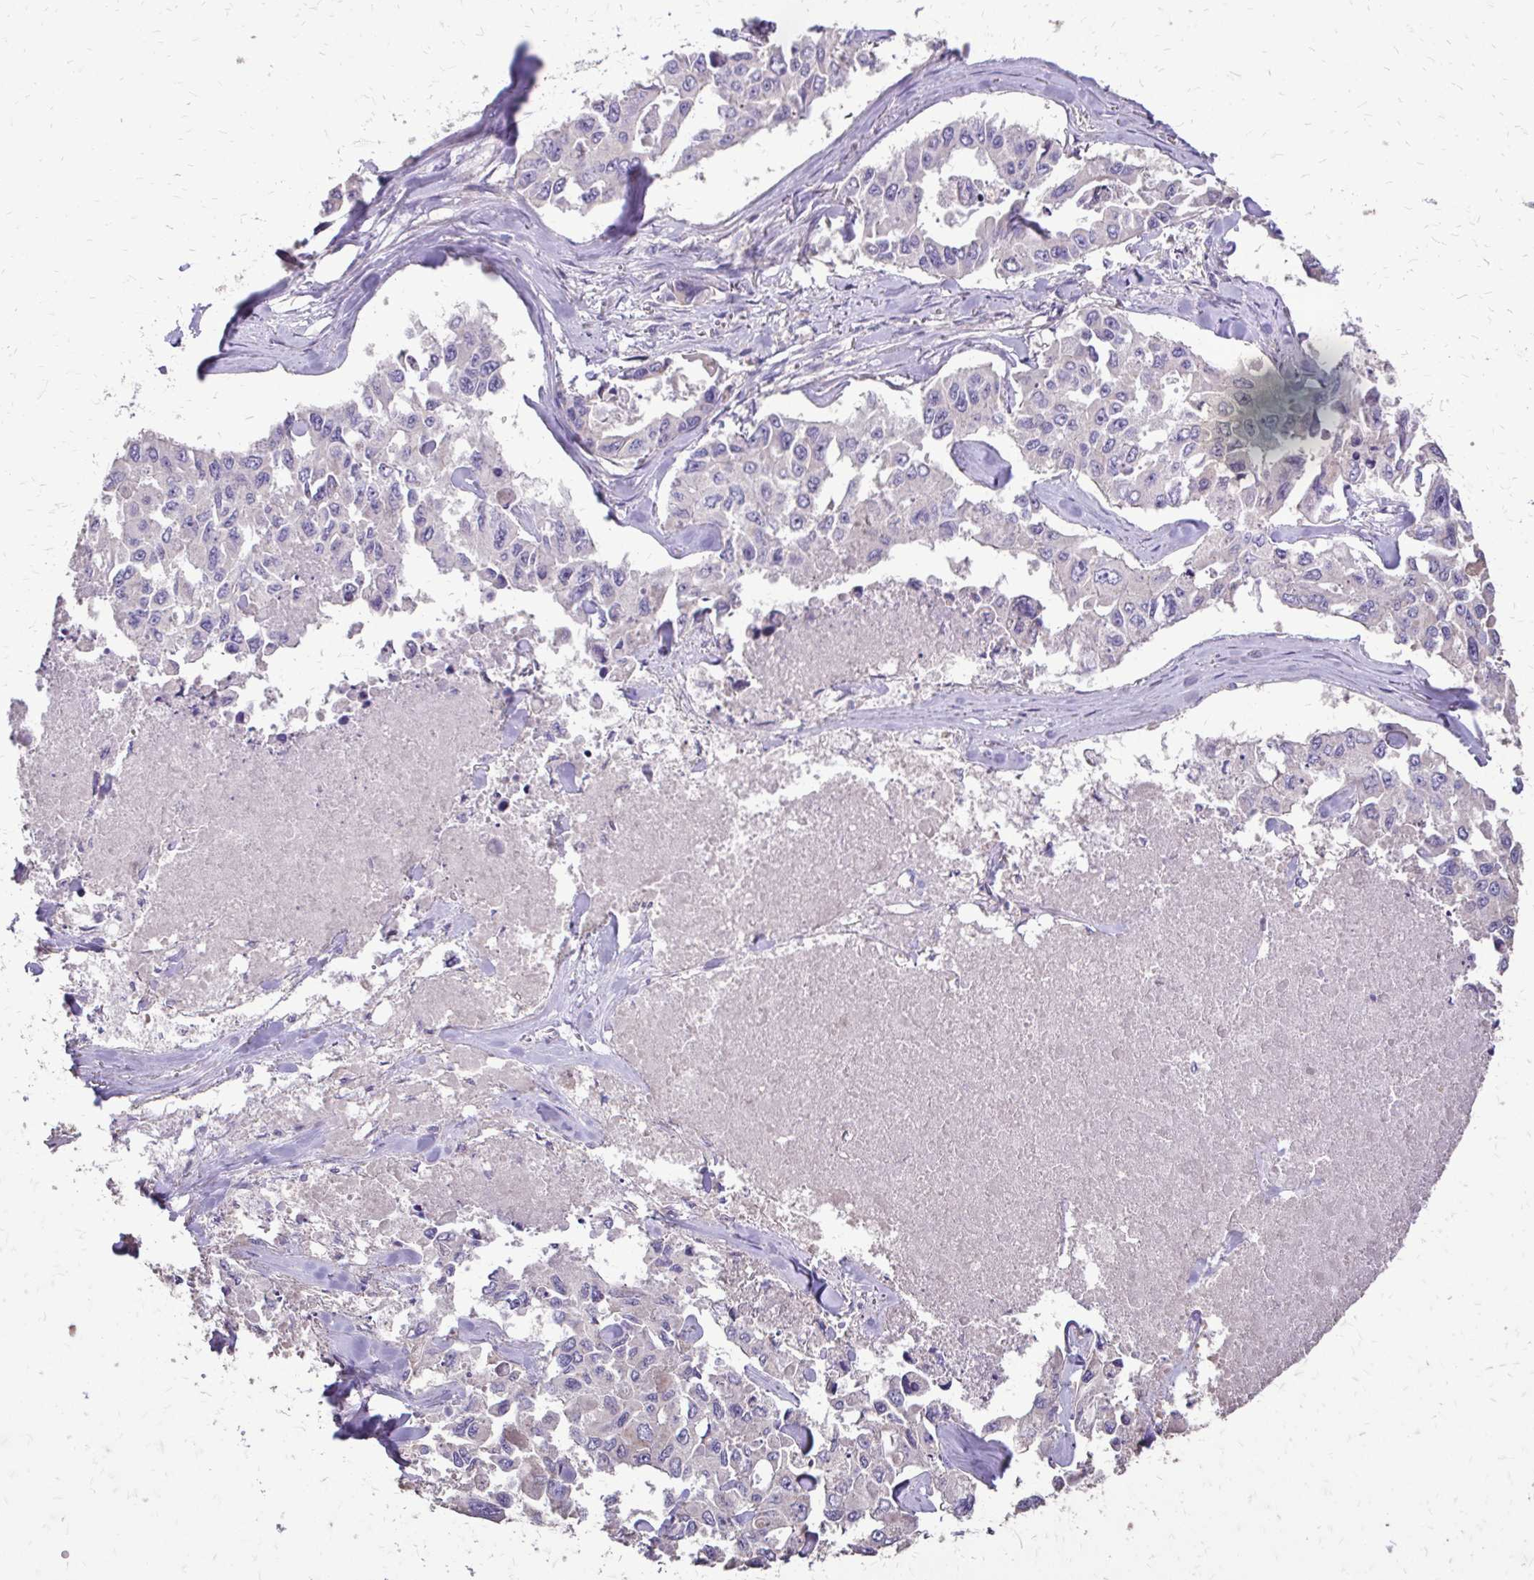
{"staining": {"intensity": "negative", "quantity": "none", "location": "none"}, "tissue": "lung cancer", "cell_type": "Tumor cells", "image_type": "cancer", "snomed": [{"axis": "morphology", "description": "Adenocarcinoma, NOS"}, {"axis": "topography", "description": "Lung"}], "caption": "Protein analysis of adenocarcinoma (lung) exhibits no significant positivity in tumor cells.", "gene": "MYORG", "patient": {"sex": "male", "age": 64}}